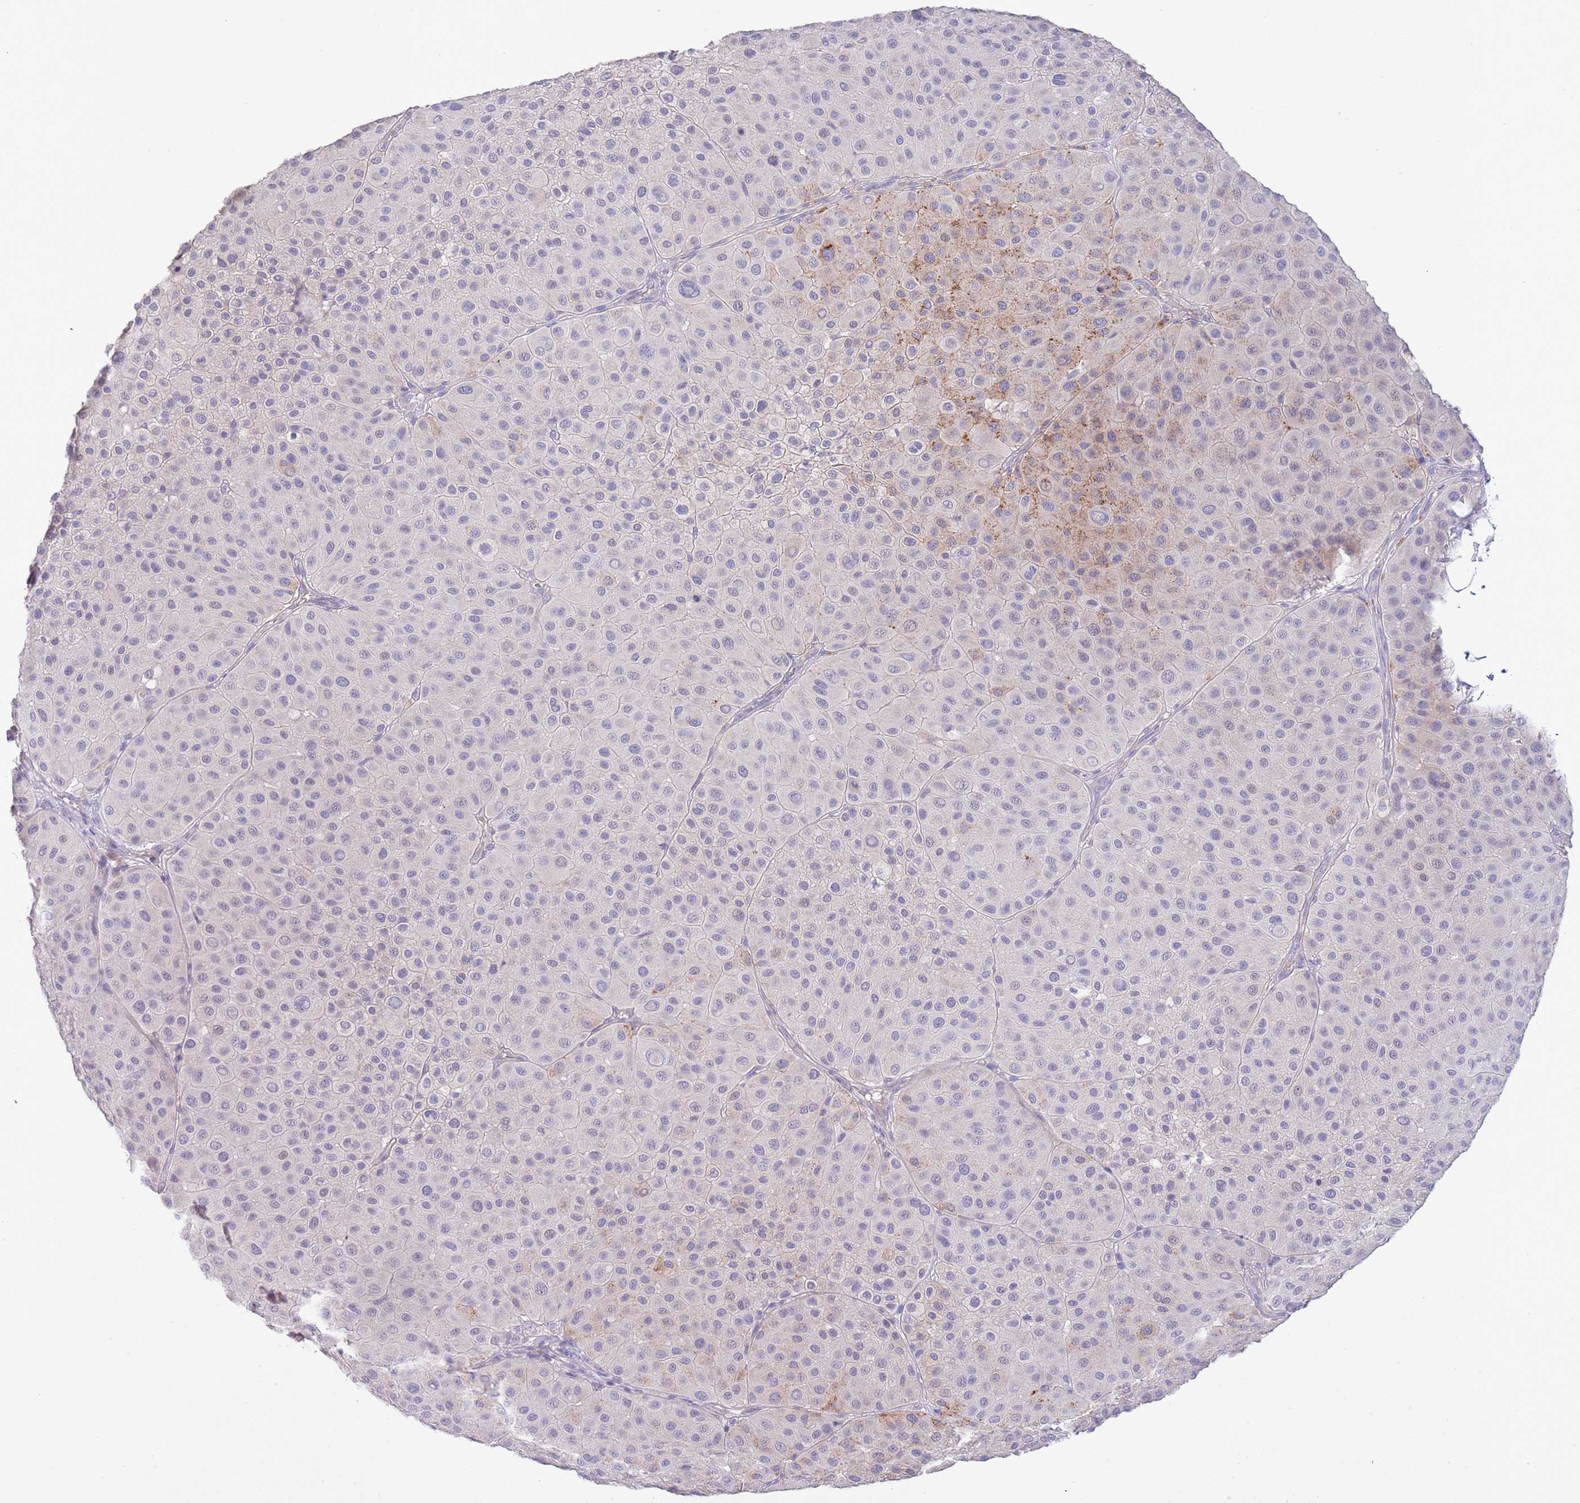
{"staining": {"intensity": "moderate", "quantity": "<25%", "location": "cytoplasmic/membranous"}, "tissue": "melanoma", "cell_type": "Tumor cells", "image_type": "cancer", "snomed": [{"axis": "morphology", "description": "Malignant melanoma, Metastatic site"}, {"axis": "topography", "description": "Smooth muscle"}], "caption": "Protein analysis of melanoma tissue reveals moderate cytoplasmic/membranous staining in approximately <25% of tumor cells.", "gene": "ABHD17A", "patient": {"sex": "male", "age": 41}}